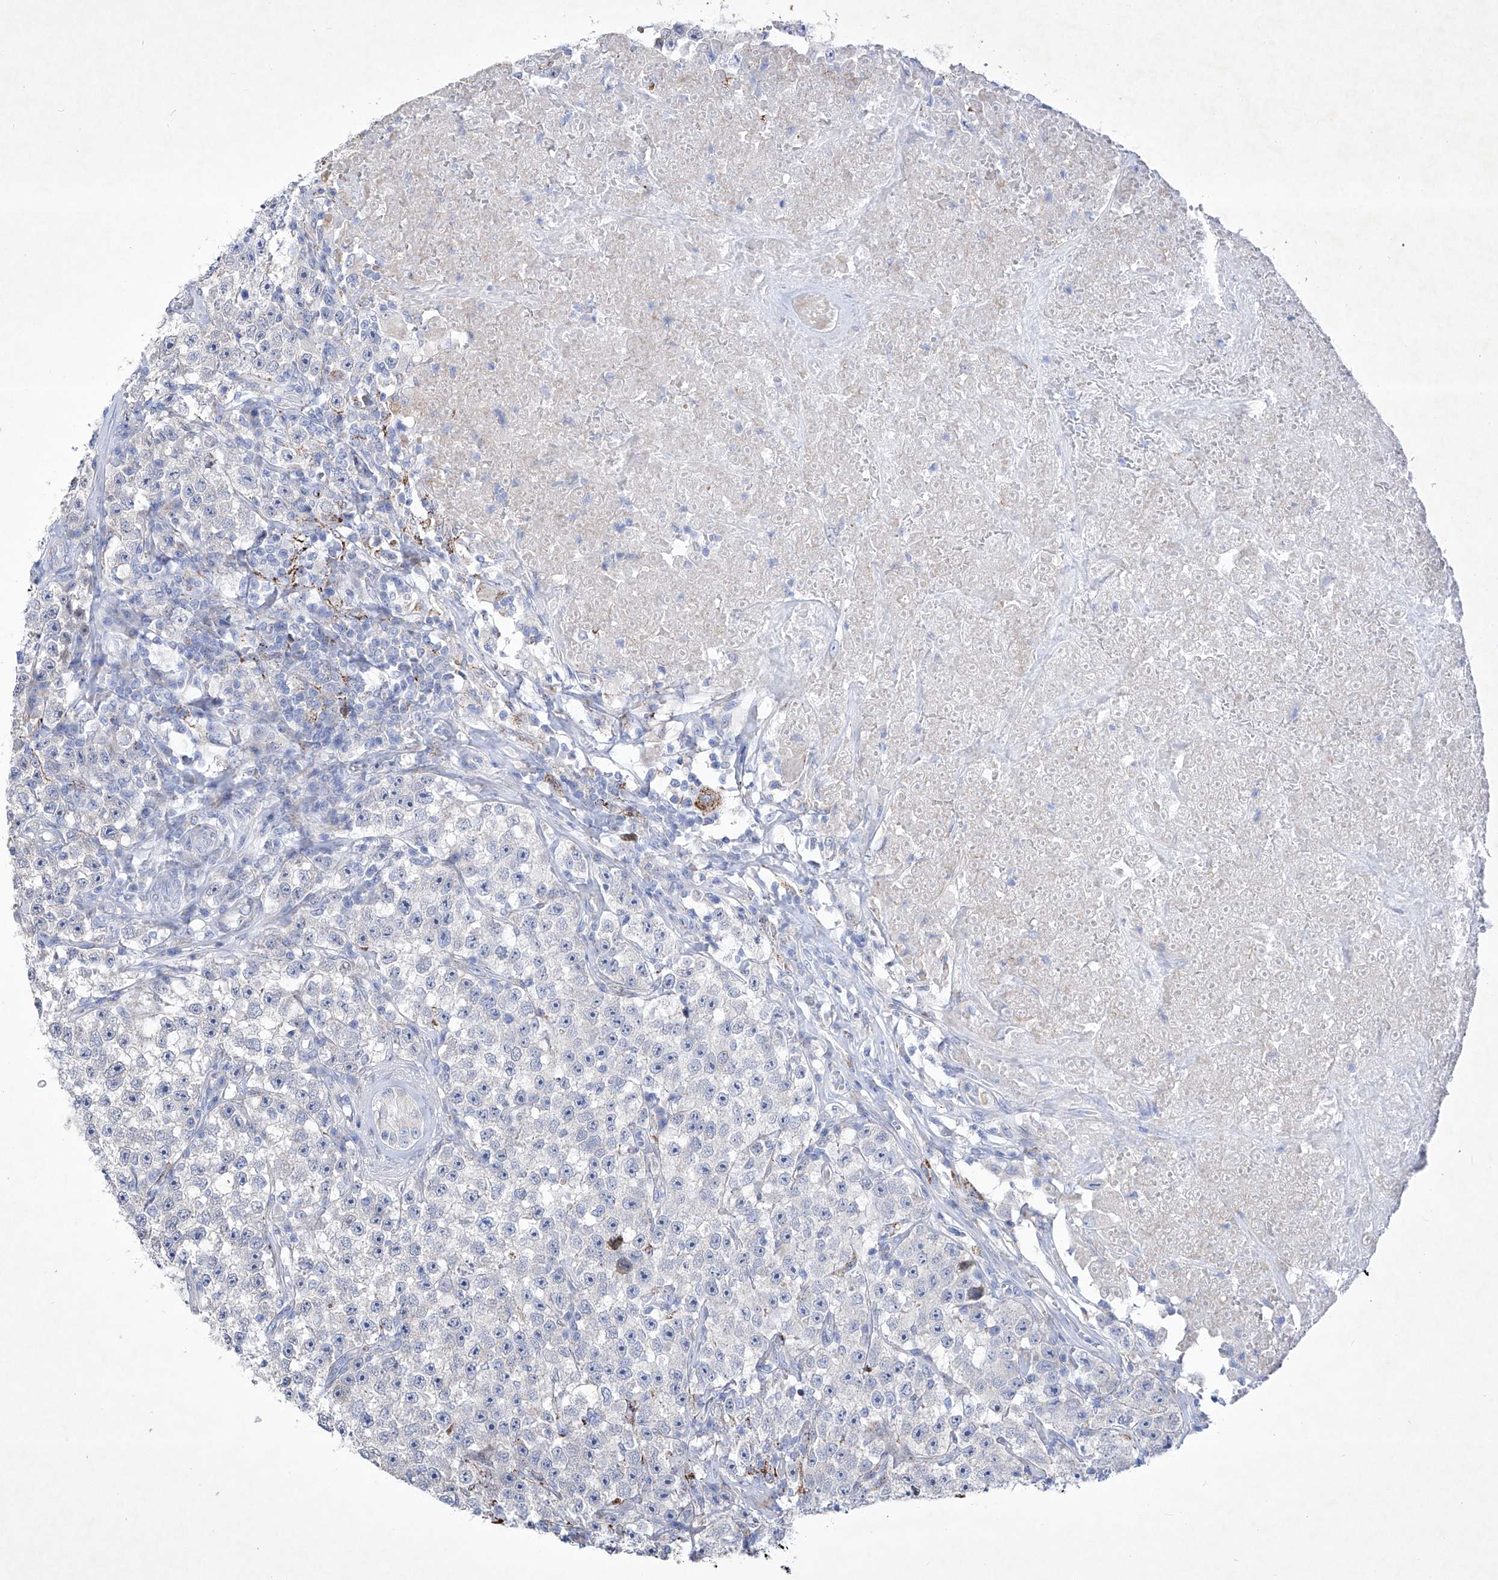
{"staining": {"intensity": "negative", "quantity": "none", "location": "none"}, "tissue": "testis cancer", "cell_type": "Tumor cells", "image_type": "cancer", "snomed": [{"axis": "morphology", "description": "Seminoma, NOS"}, {"axis": "topography", "description": "Testis"}], "caption": "The micrograph demonstrates no staining of tumor cells in testis cancer (seminoma).", "gene": "C1orf87", "patient": {"sex": "male", "age": 22}}